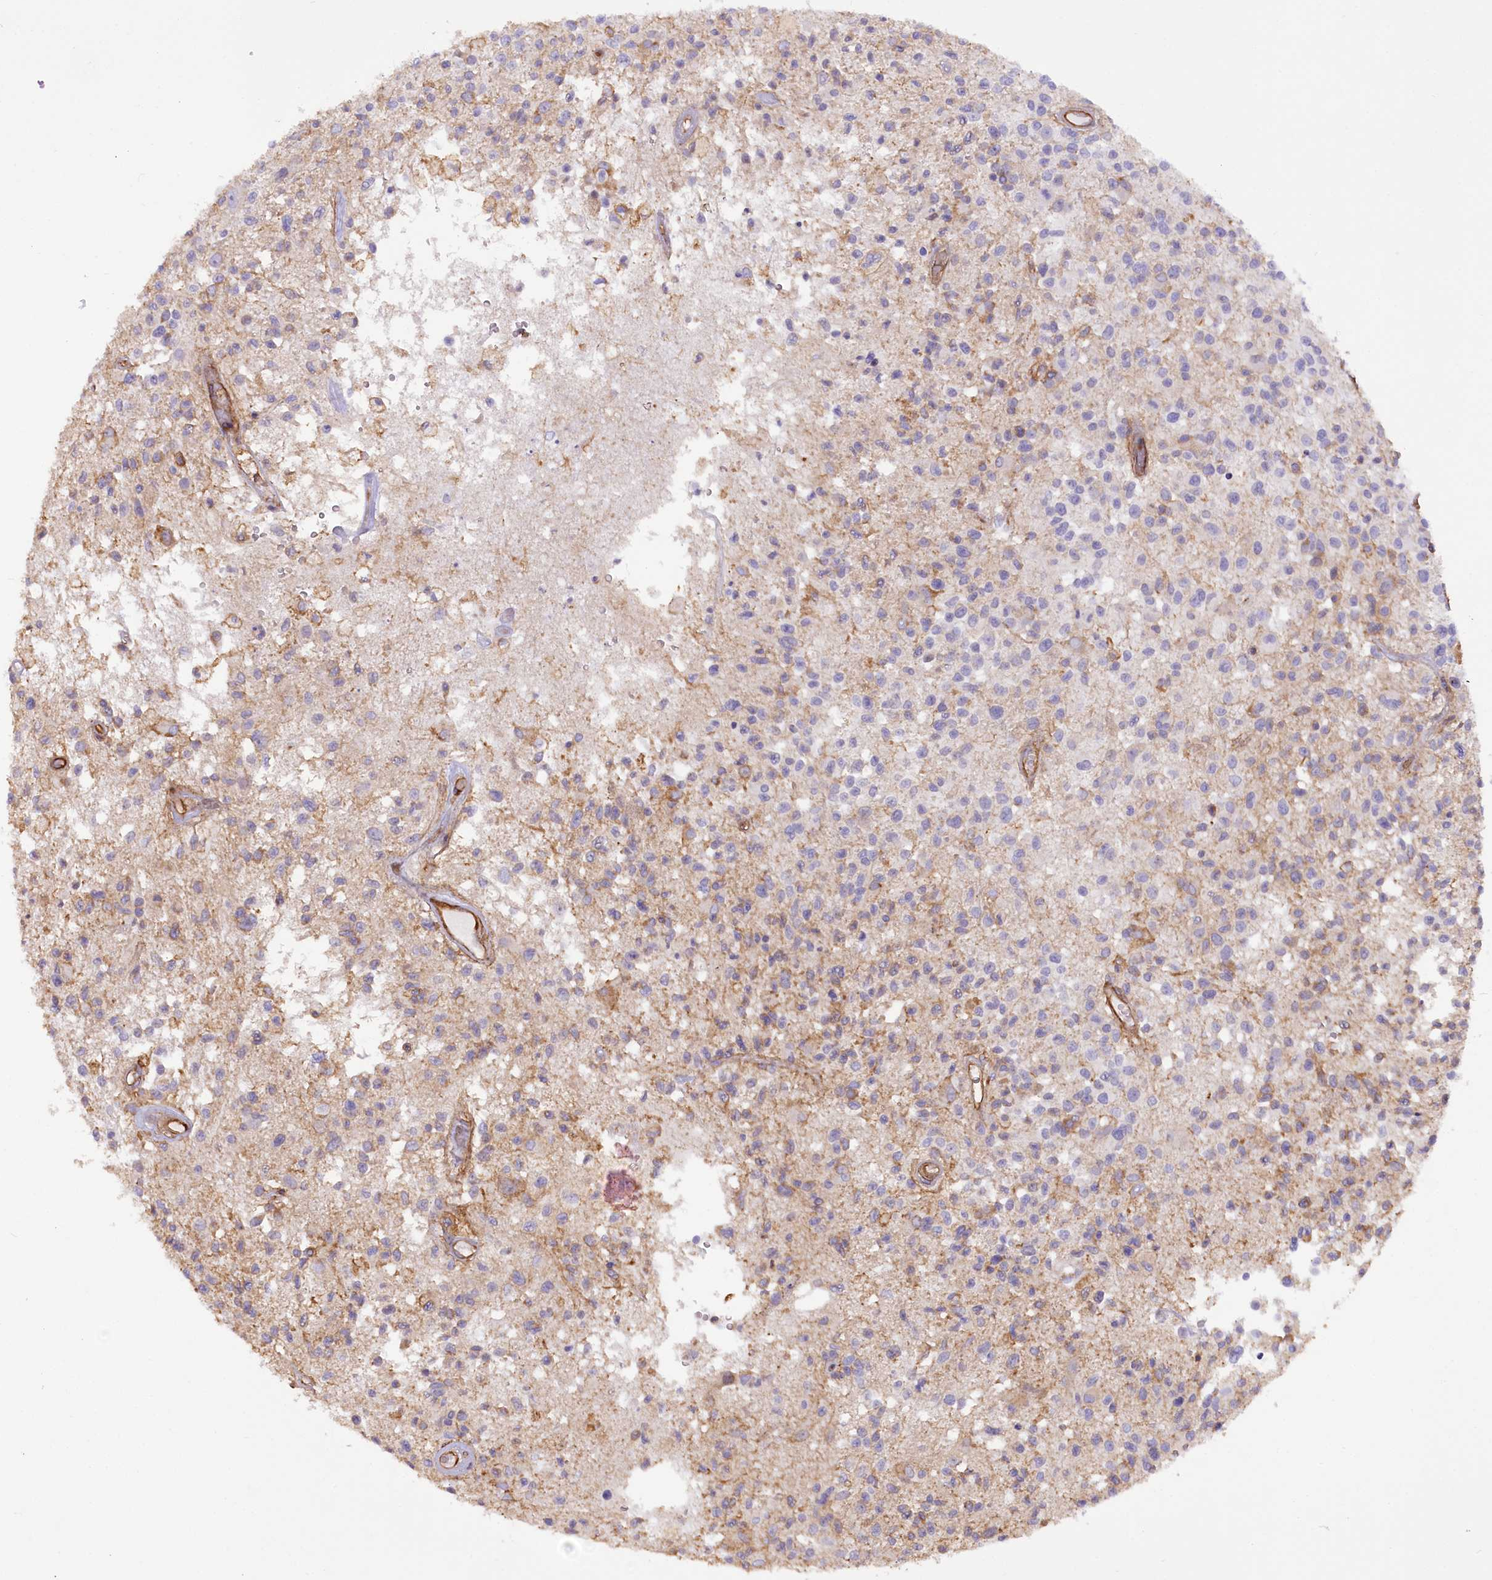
{"staining": {"intensity": "negative", "quantity": "none", "location": "none"}, "tissue": "glioma", "cell_type": "Tumor cells", "image_type": "cancer", "snomed": [{"axis": "morphology", "description": "Glioma, malignant, High grade"}, {"axis": "morphology", "description": "Glioblastoma, NOS"}, {"axis": "topography", "description": "Brain"}], "caption": "The photomicrograph shows no significant positivity in tumor cells of glioma.", "gene": "SYNPO2", "patient": {"sex": "male", "age": 60}}